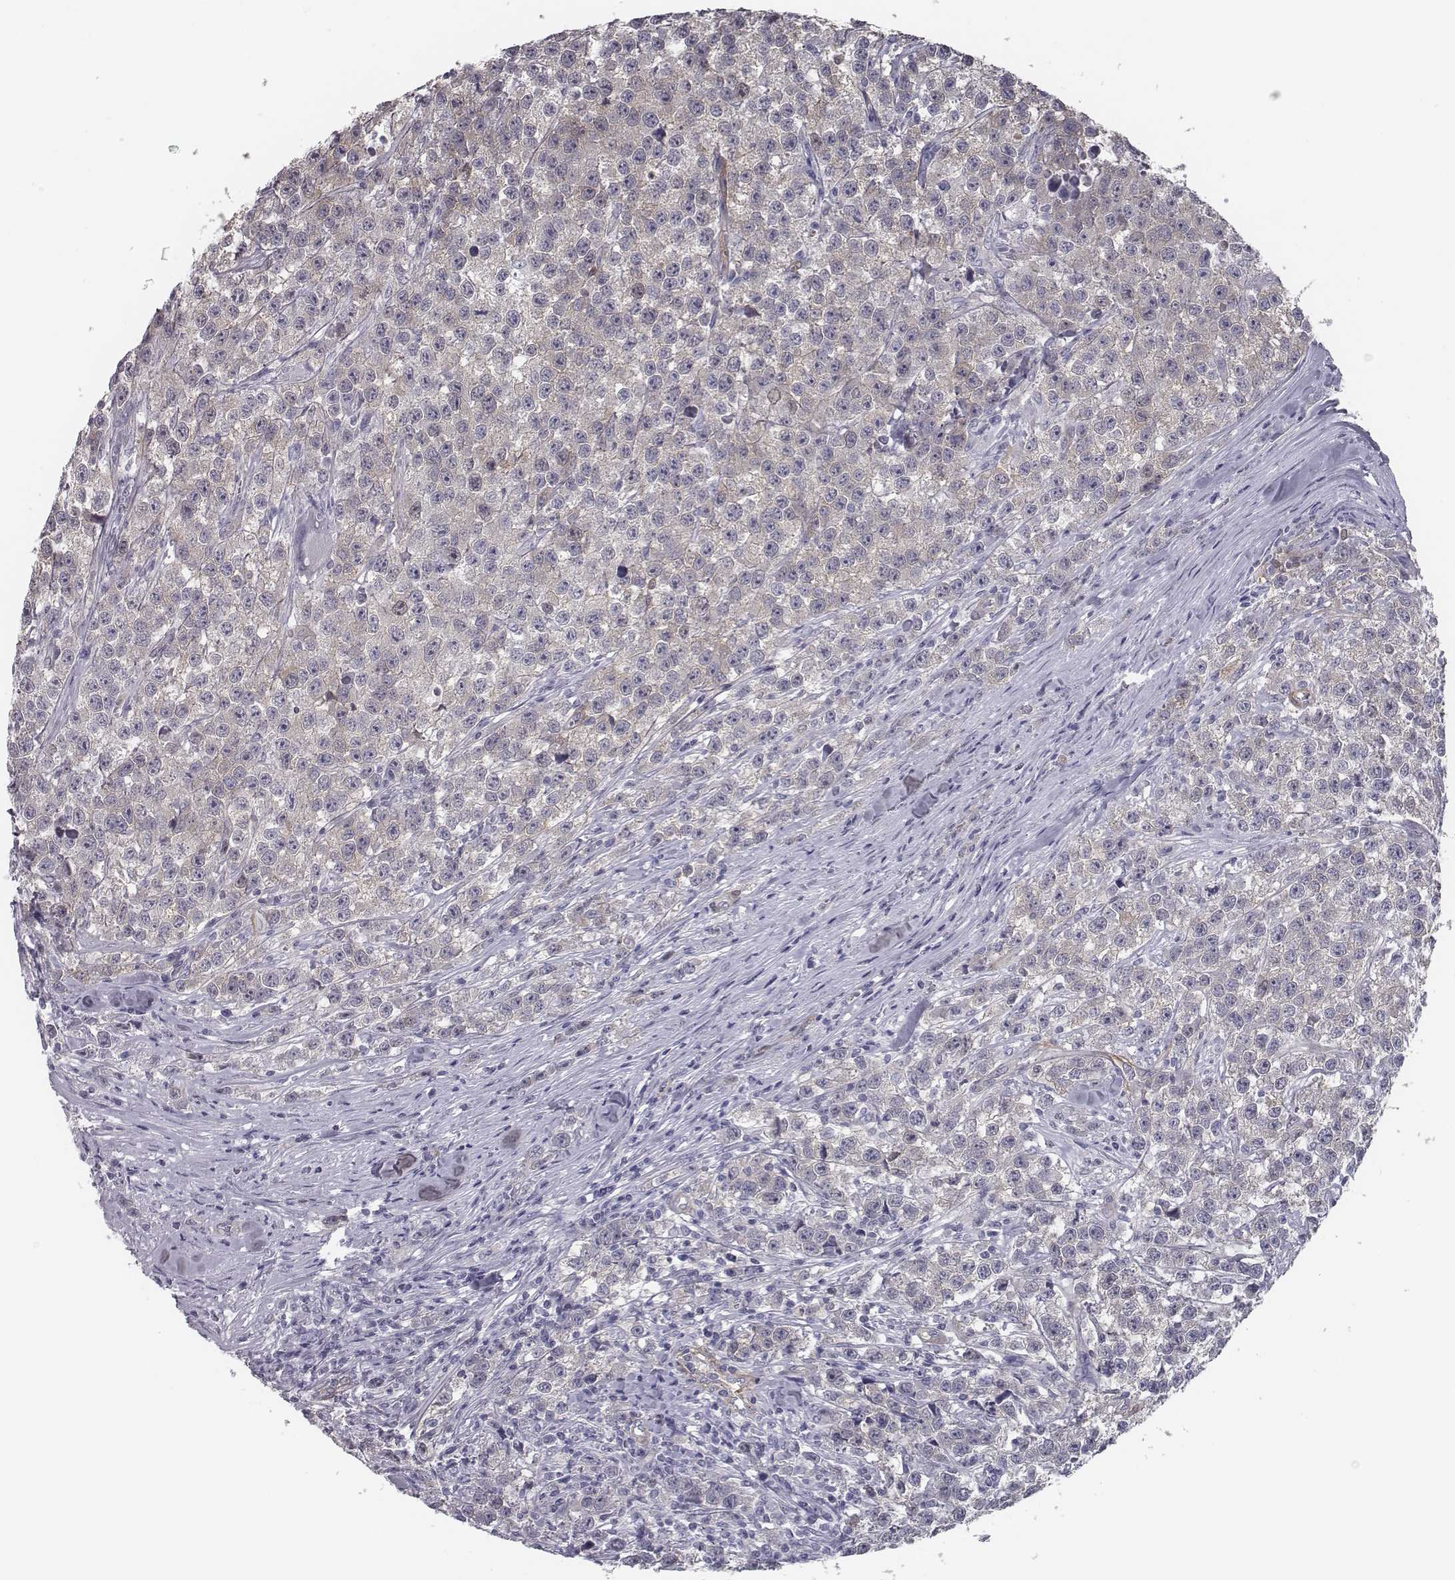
{"staining": {"intensity": "negative", "quantity": "none", "location": "none"}, "tissue": "testis cancer", "cell_type": "Tumor cells", "image_type": "cancer", "snomed": [{"axis": "morphology", "description": "Seminoma, NOS"}, {"axis": "topography", "description": "Testis"}], "caption": "Photomicrograph shows no significant protein staining in tumor cells of testis cancer (seminoma).", "gene": "ISYNA1", "patient": {"sex": "male", "age": 59}}